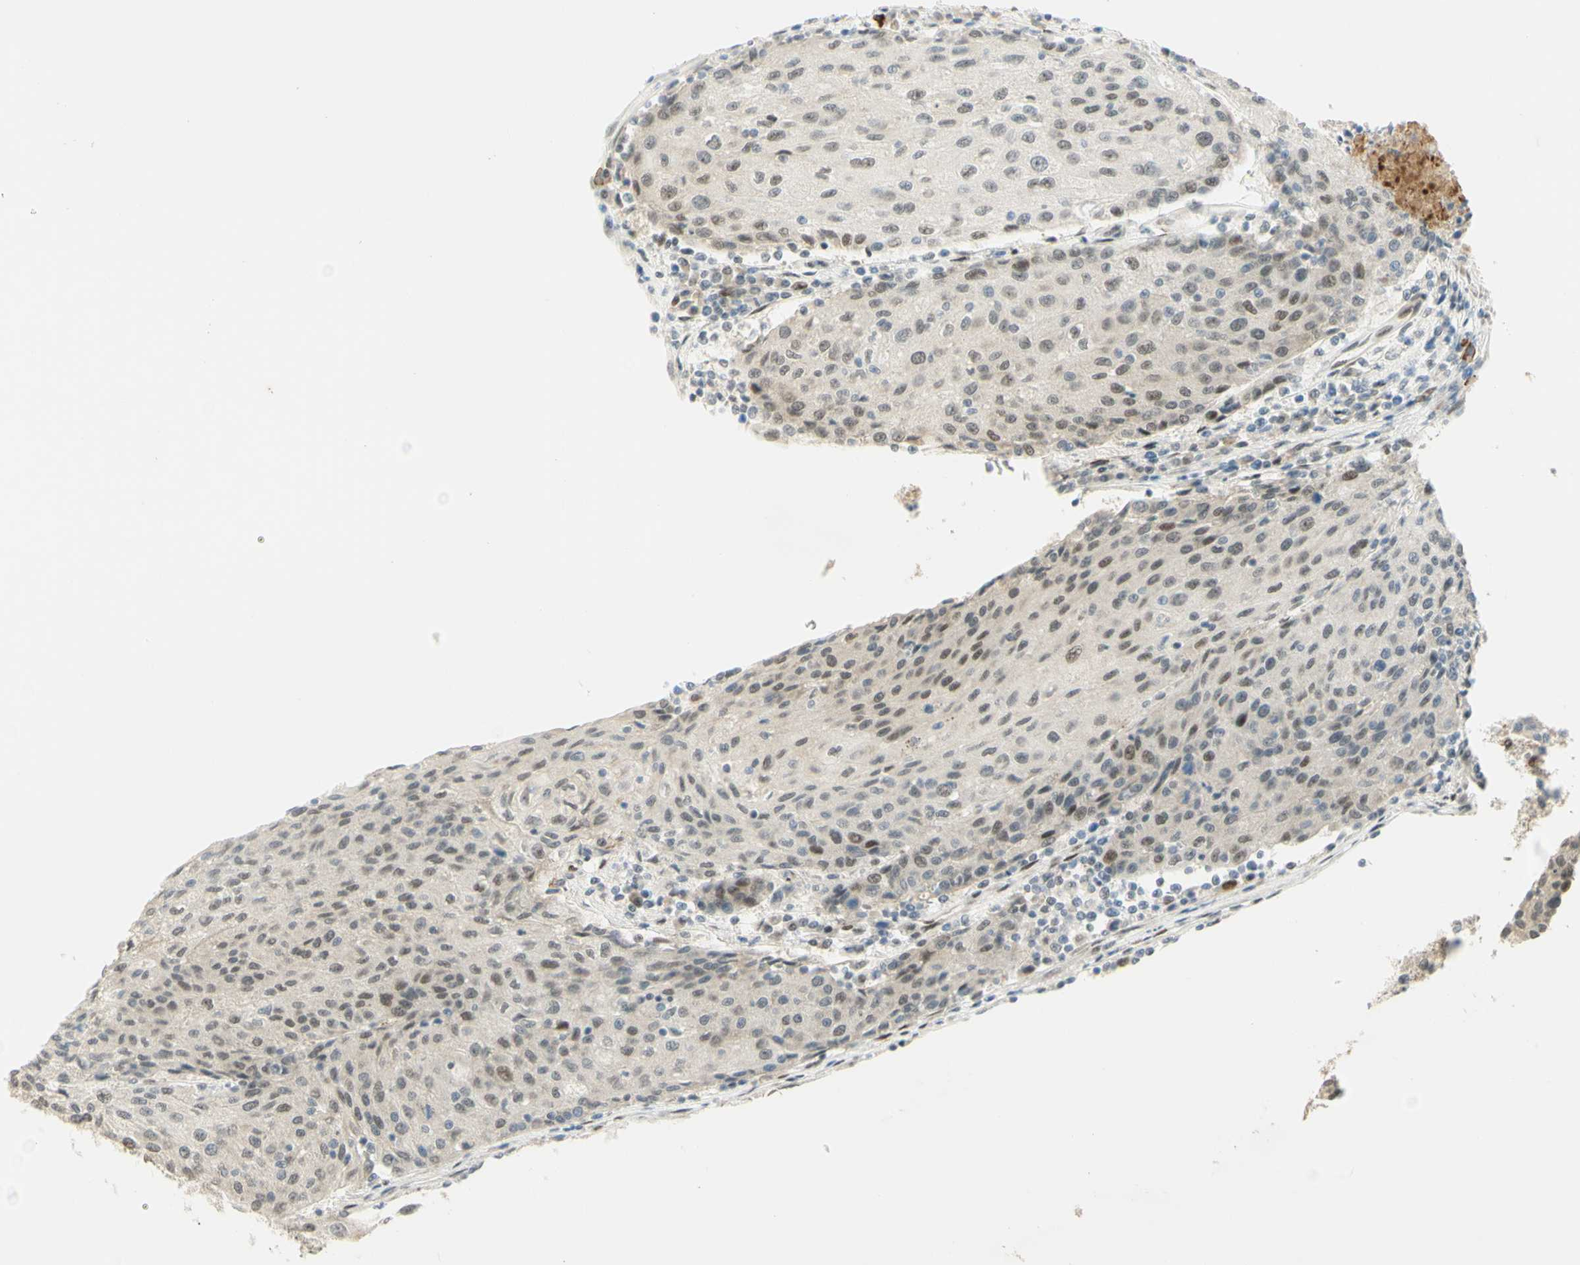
{"staining": {"intensity": "weak", "quantity": "25%-75%", "location": "nuclear"}, "tissue": "urothelial cancer", "cell_type": "Tumor cells", "image_type": "cancer", "snomed": [{"axis": "morphology", "description": "Urothelial carcinoma, High grade"}, {"axis": "topography", "description": "Urinary bladder"}], "caption": "Urothelial cancer stained with a brown dye reveals weak nuclear positive expression in about 25%-75% of tumor cells.", "gene": "DDX1", "patient": {"sex": "female", "age": 85}}